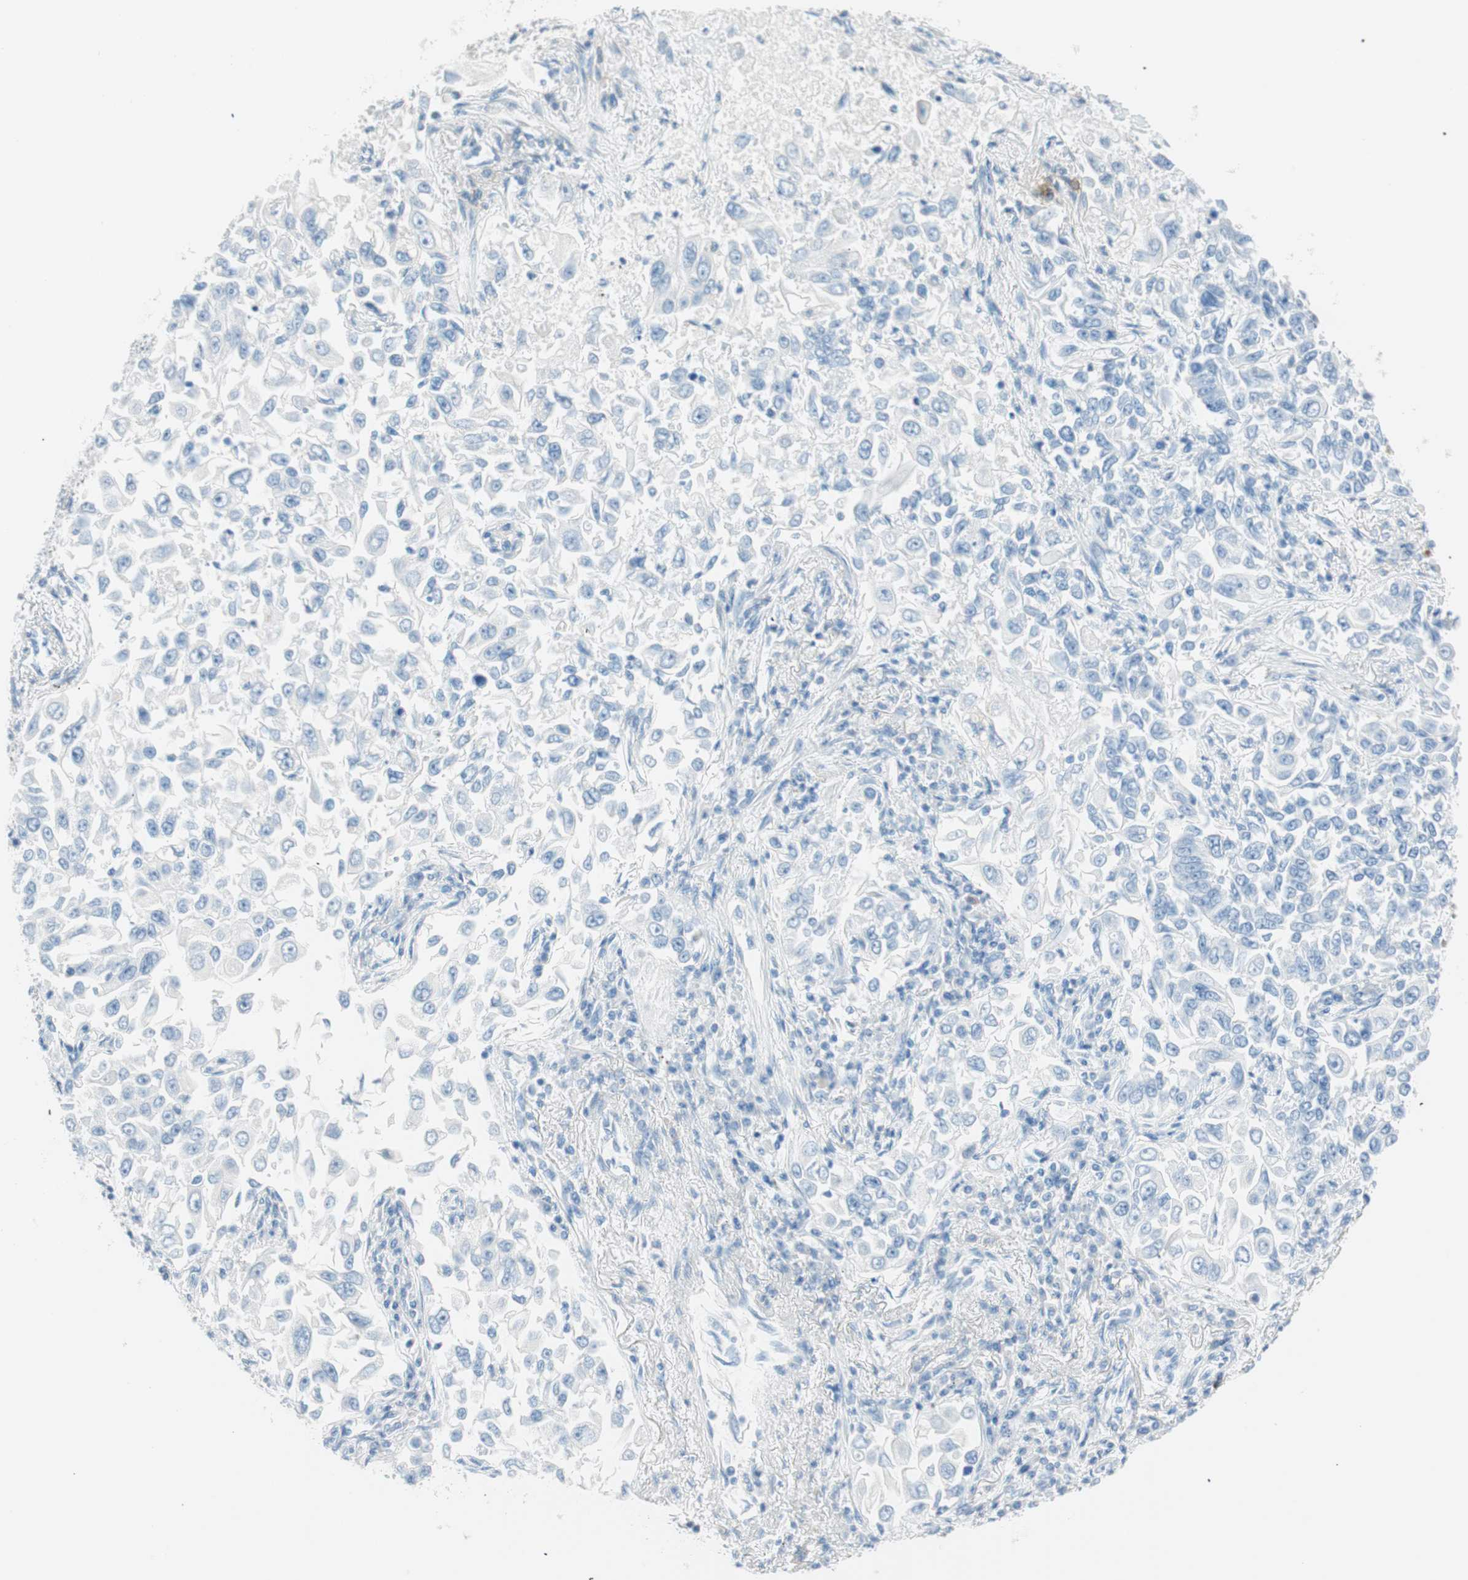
{"staining": {"intensity": "negative", "quantity": "none", "location": "none"}, "tissue": "lung cancer", "cell_type": "Tumor cells", "image_type": "cancer", "snomed": [{"axis": "morphology", "description": "Adenocarcinoma, NOS"}, {"axis": "topography", "description": "Lung"}], "caption": "The image shows no significant staining in tumor cells of adenocarcinoma (lung).", "gene": "TNFRSF13C", "patient": {"sex": "male", "age": 84}}